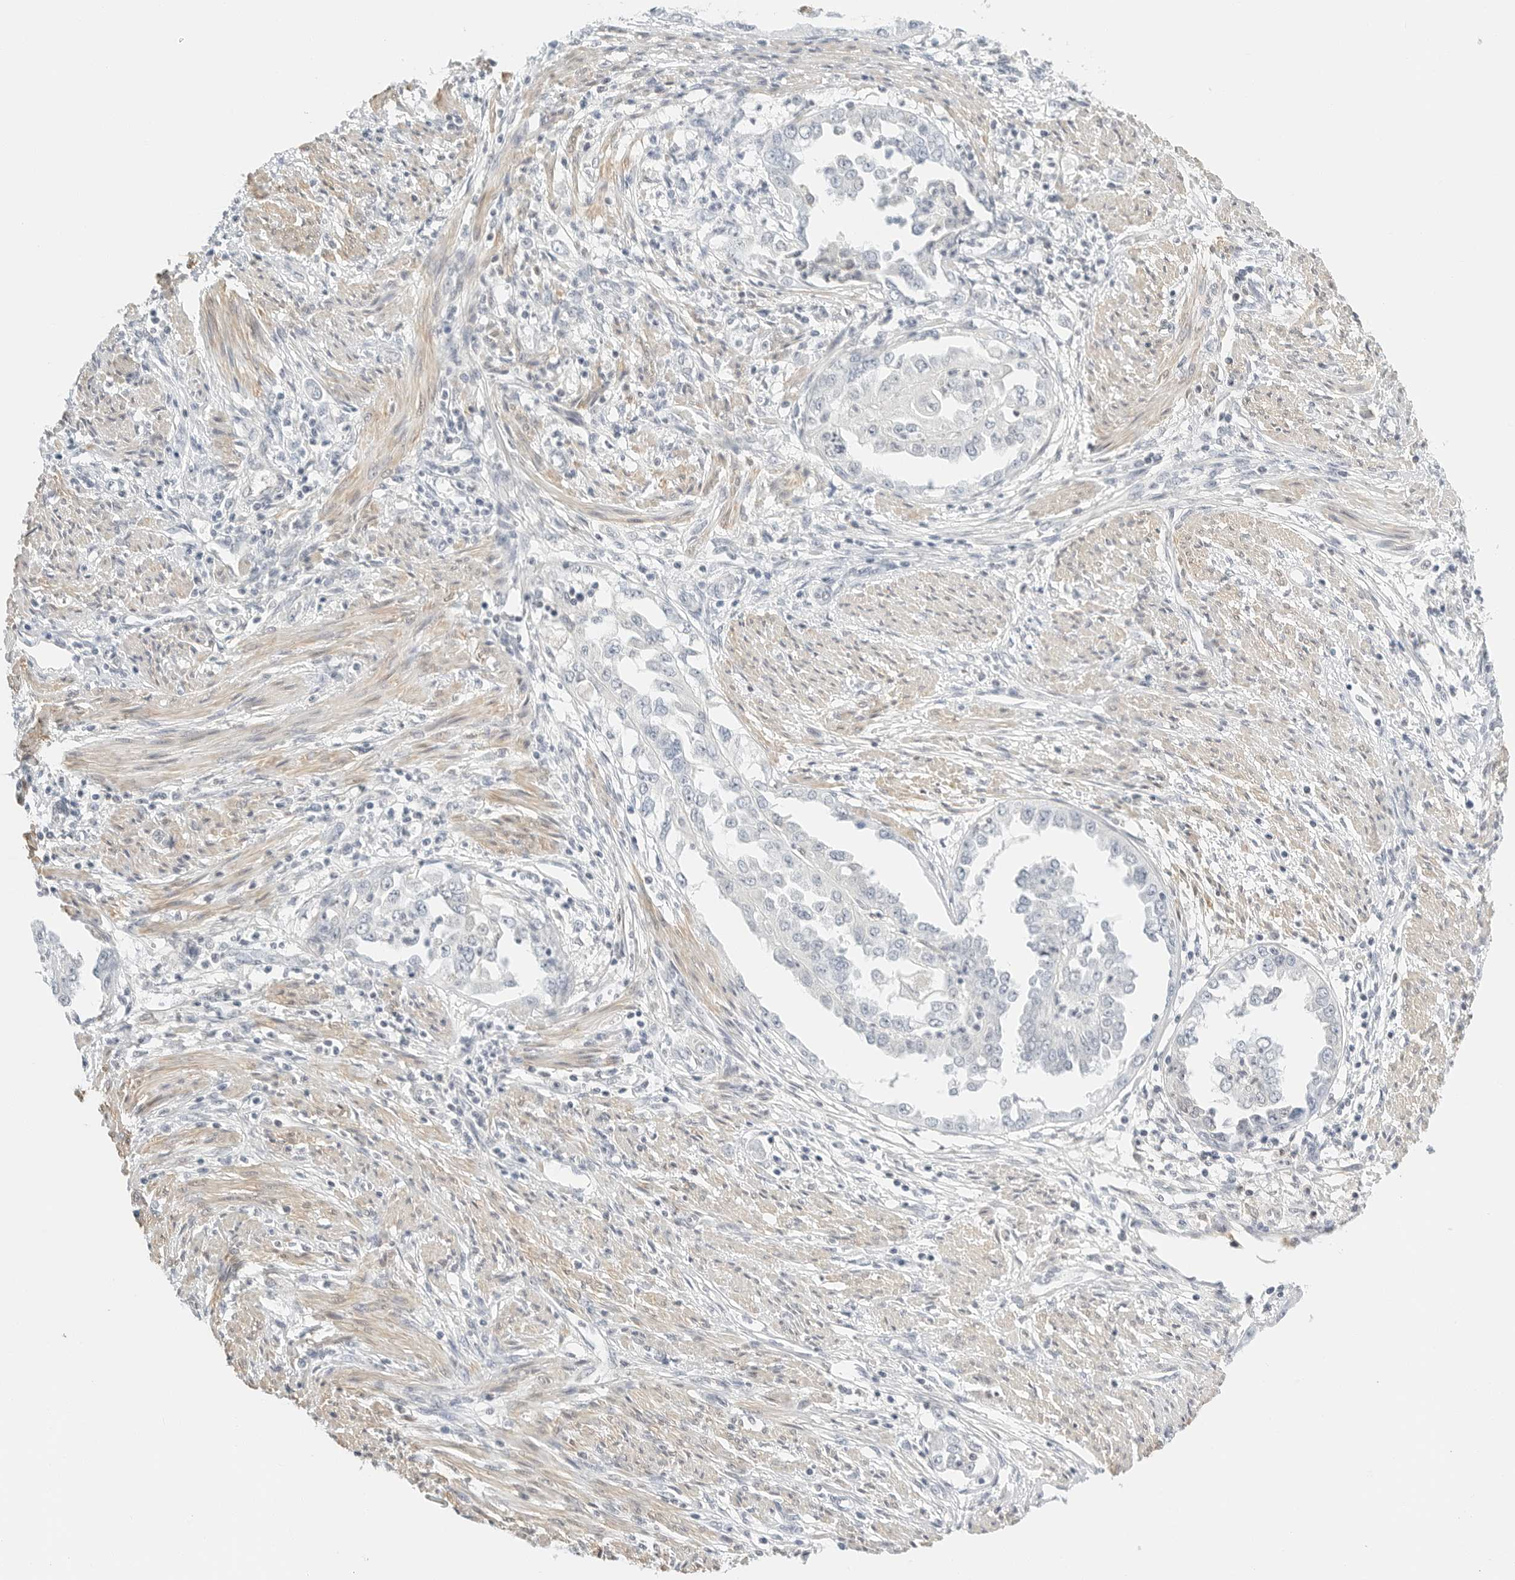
{"staining": {"intensity": "negative", "quantity": "none", "location": "none"}, "tissue": "endometrial cancer", "cell_type": "Tumor cells", "image_type": "cancer", "snomed": [{"axis": "morphology", "description": "Adenocarcinoma, NOS"}, {"axis": "topography", "description": "Endometrium"}], "caption": "Immunohistochemistry micrograph of neoplastic tissue: human adenocarcinoma (endometrial) stained with DAB exhibits no significant protein staining in tumor cells.", "gene": "PKDCC", "patient": {"sex": "female", "age": 85}}